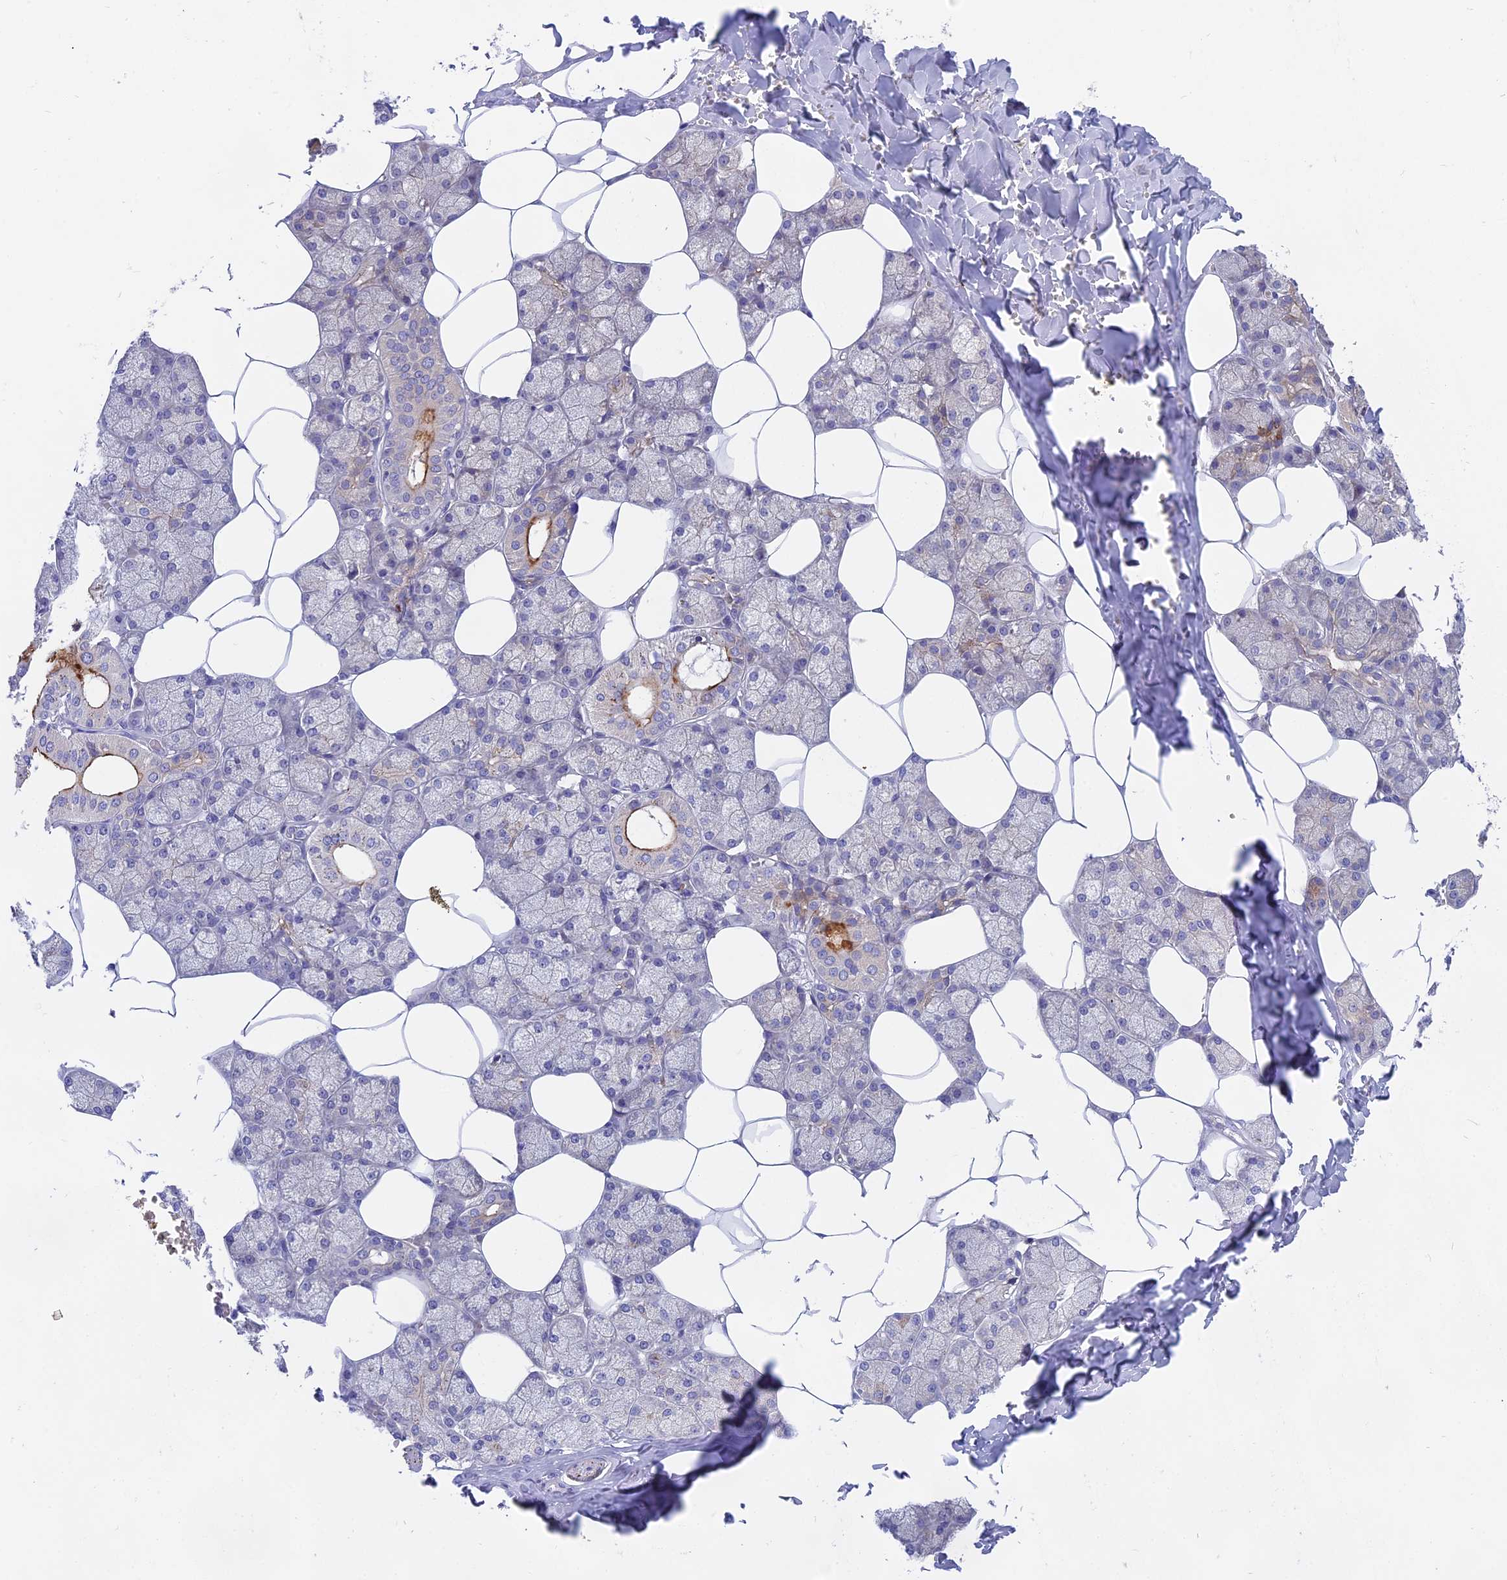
{"staining": {"intensity": "moderate", "quantity": "25%-75%", "location": "cytoplasmic/membranous"}, "tissue": "salivary gland", "cell_type": "Glandular cells", "image_type": "normal", "snomed": [{"axis": "morphology", "description": "Normal tissue, NOS"}, {"axis": "topography", "description": "Salivary gland"}], "caption": "DAB (3,3'-diaminobenzidine) immunohistochemical staining of unremarkable salivary gland exhibits moderate cytoplasmic/membranous protein staining in approximately 25%-75% of glandular cells. The protein of interest is stained brown, and the nuclei are stained in blue (DAB (3,3'-diaminobenzidine) IHC with brightfield microscopy, high magnification).", "gene": "TENT4B", "patient": {"sex": "male", "age": 62}}